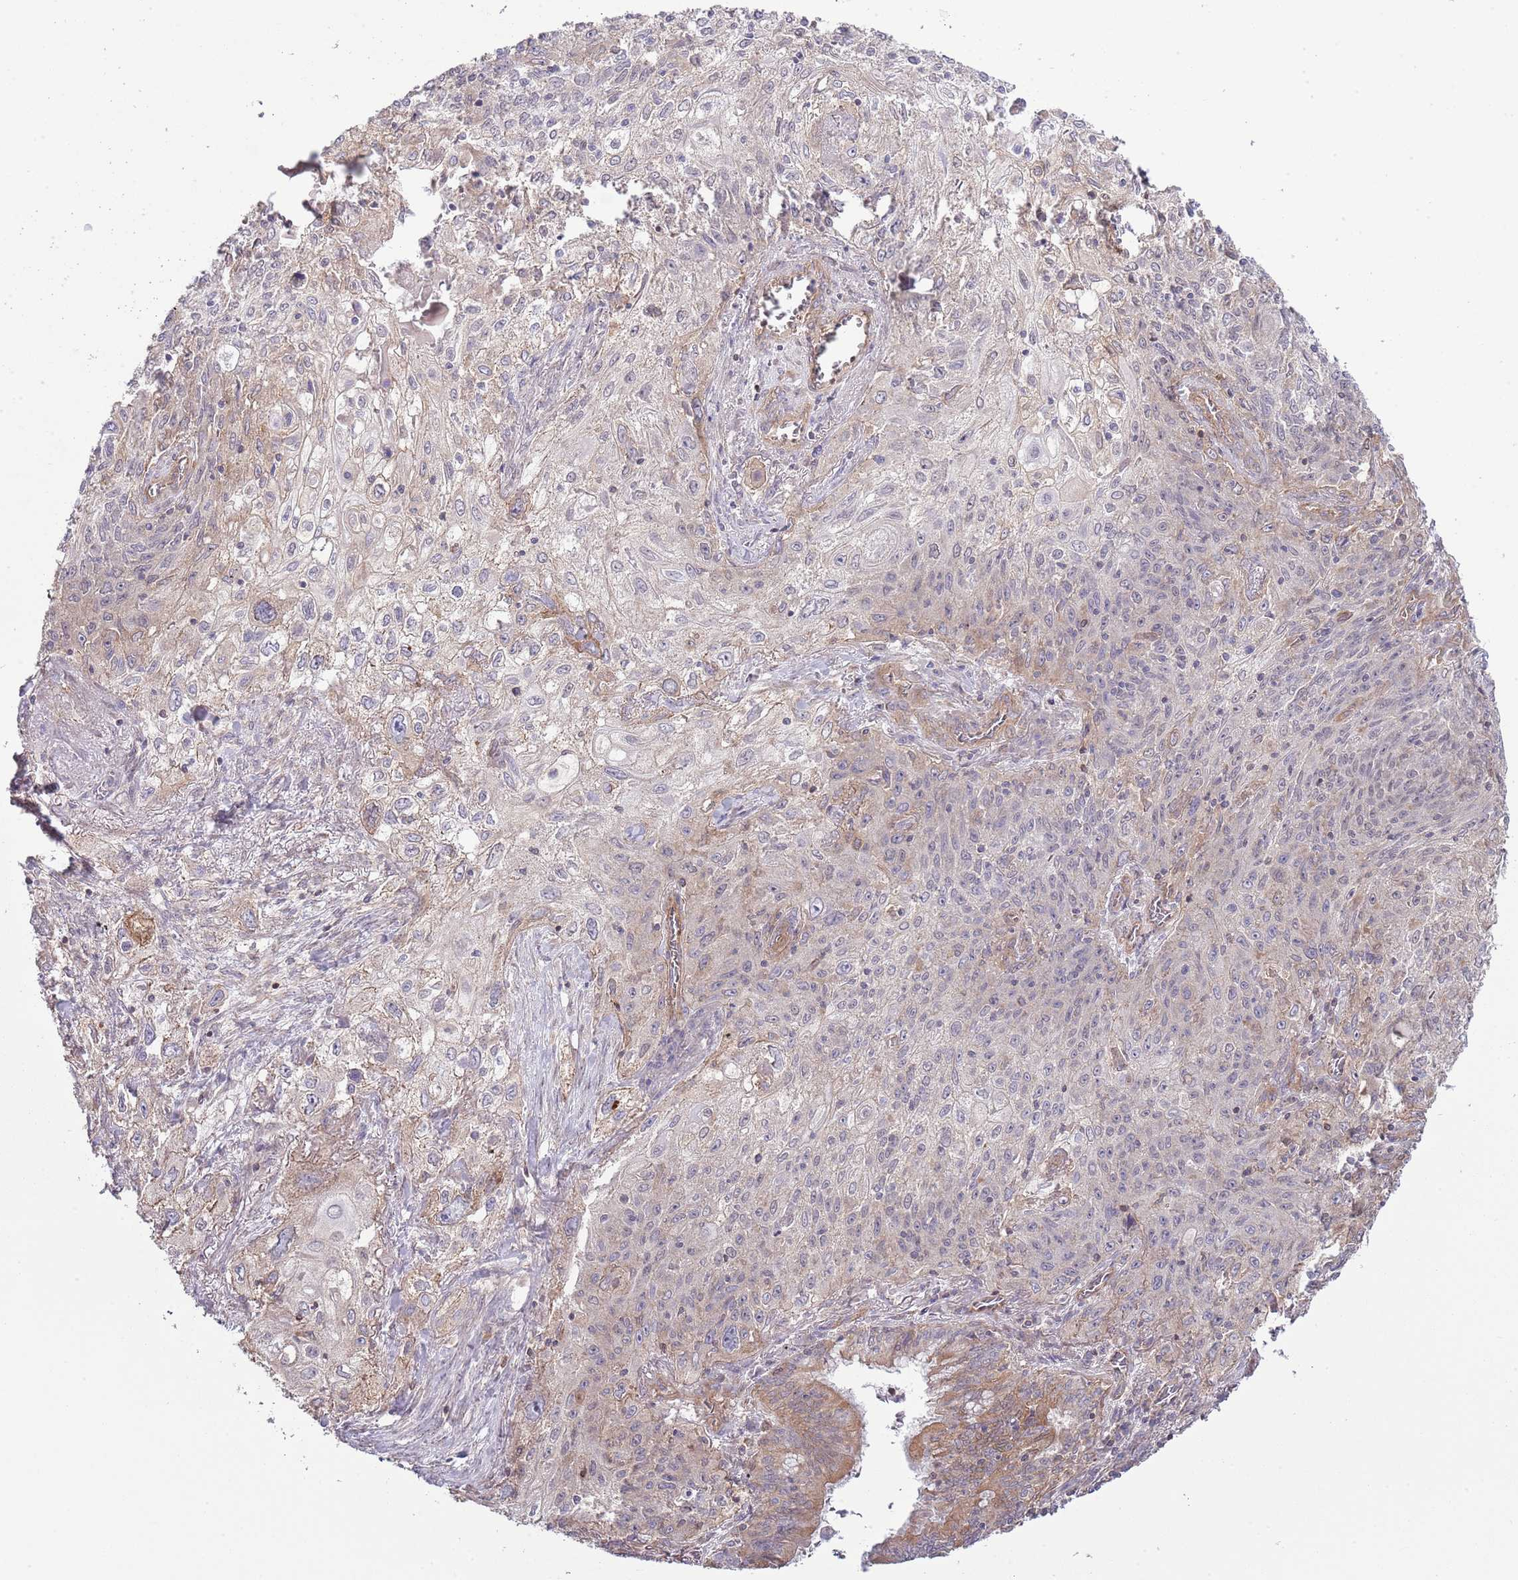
{"staining": {"intensity": "weak", "quantity": "<25%", "location": "cytoplasmic/membranous"}, "tissue": "lung cancer", "cell_type": "Tumor cells", "image_type": "cancer", "snomed": [{"axis": "morphology", "description": "Squamous cell carcinoma, NOS"}, {"axis": "topography", "description": "Lung"}], "caption": "This is an IHC image of lung cancer. There is no expression in tumor cells.", "gene": "LPIN2", "patient": {"sex": "female", "age": 69}}